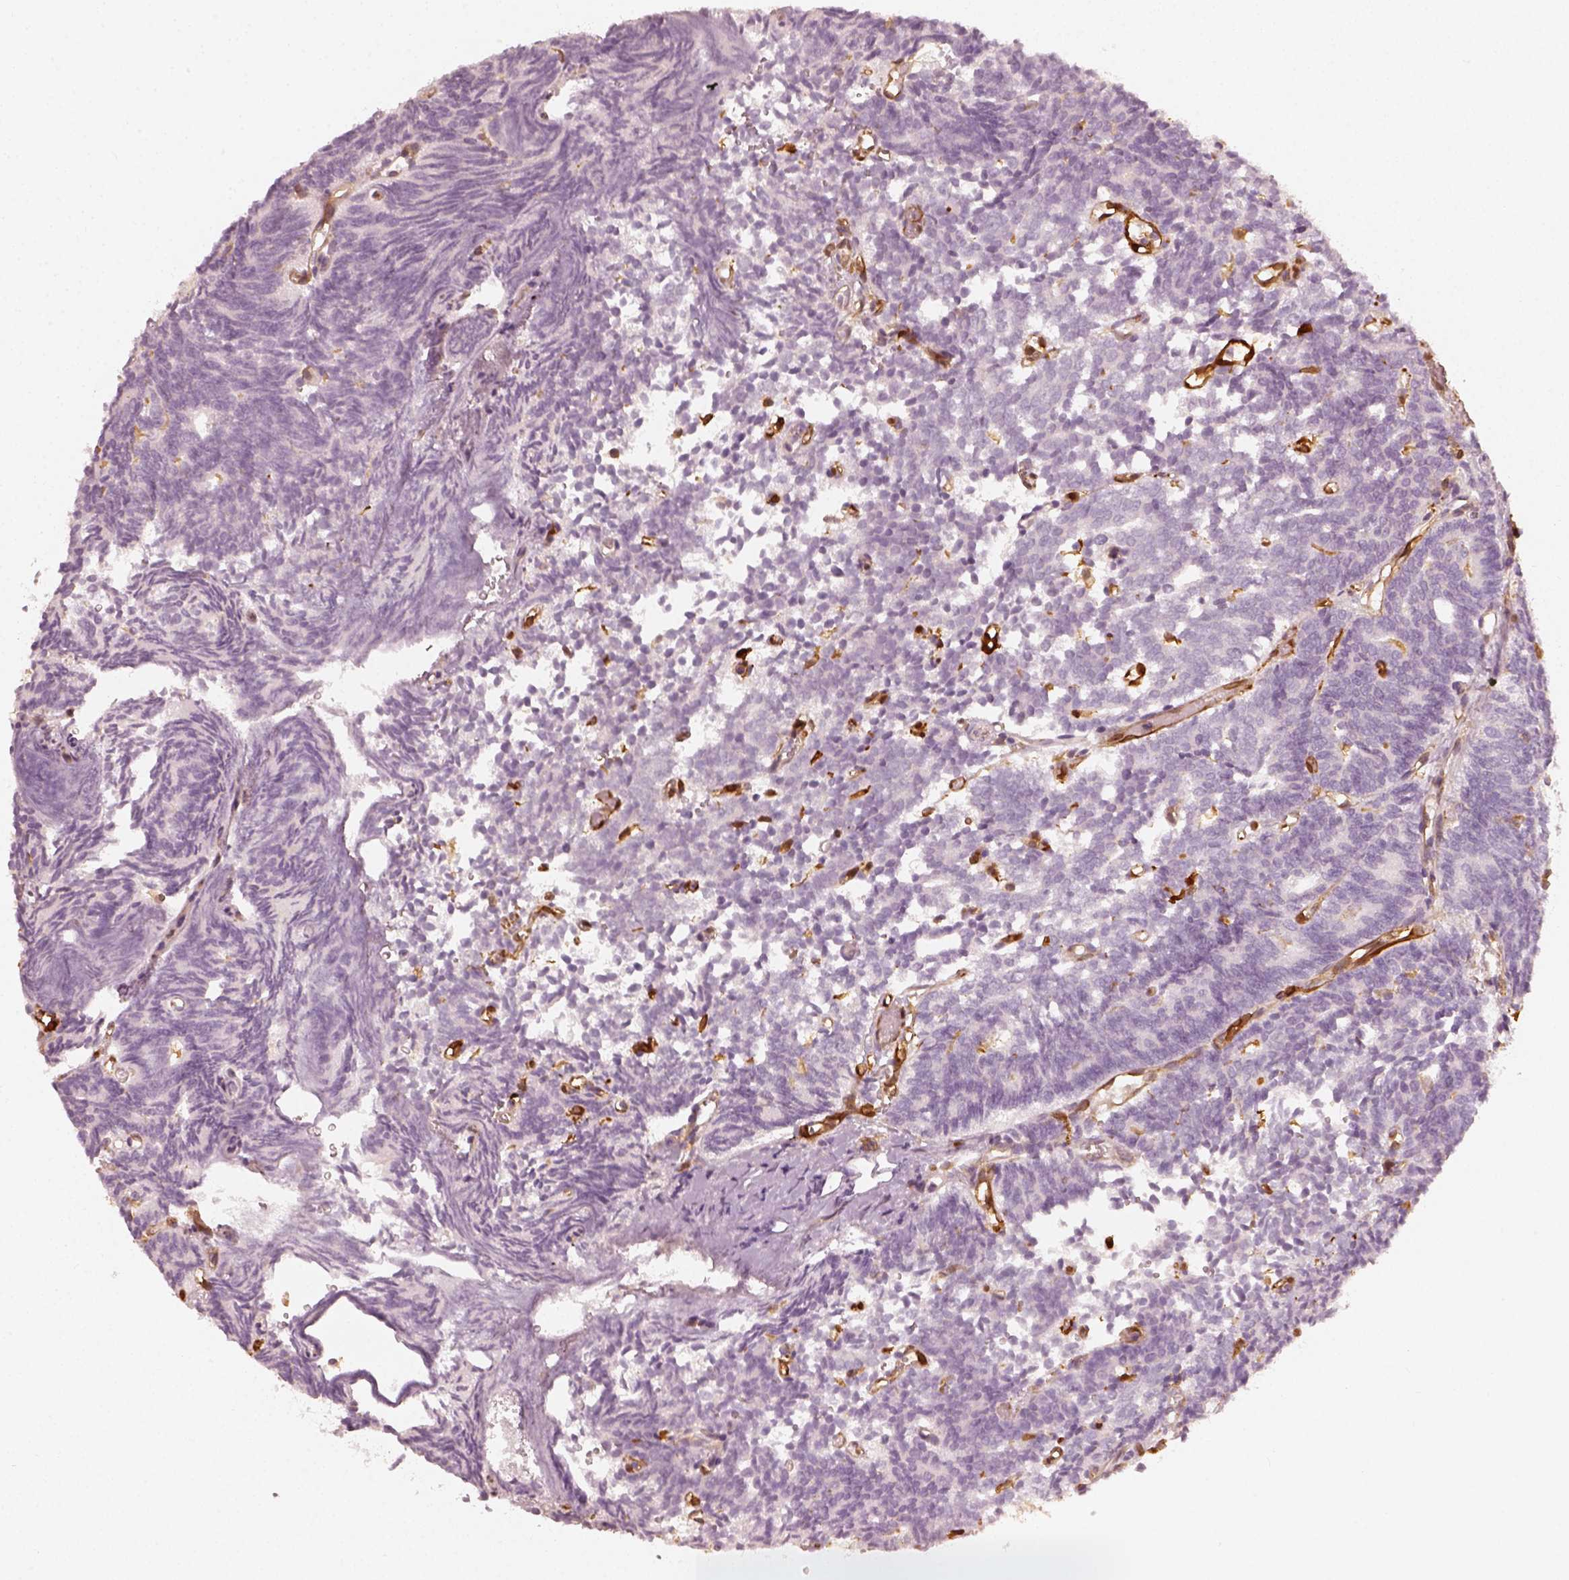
{"staining": {"intensity": "negative", "quantity": "none", "location": "none"}, "tissue": "prostate cancer", "cell_type": "Tumor cells", "image_type": "cancer", "snomed": [{"axis": "morphology", "description": "Adenocarcinoma, High grade"}, {"axis": "topography", "description": "Prostate"}], "caption": "An immunohistochemistry micrograph of prostate cancer is shown. There is no staining in tumor cells of prostate cancer. (DAB immunohistochemistry, high magnification).", "gene": "FSCN1", "patient": {"sex": "male", "age": 53}}